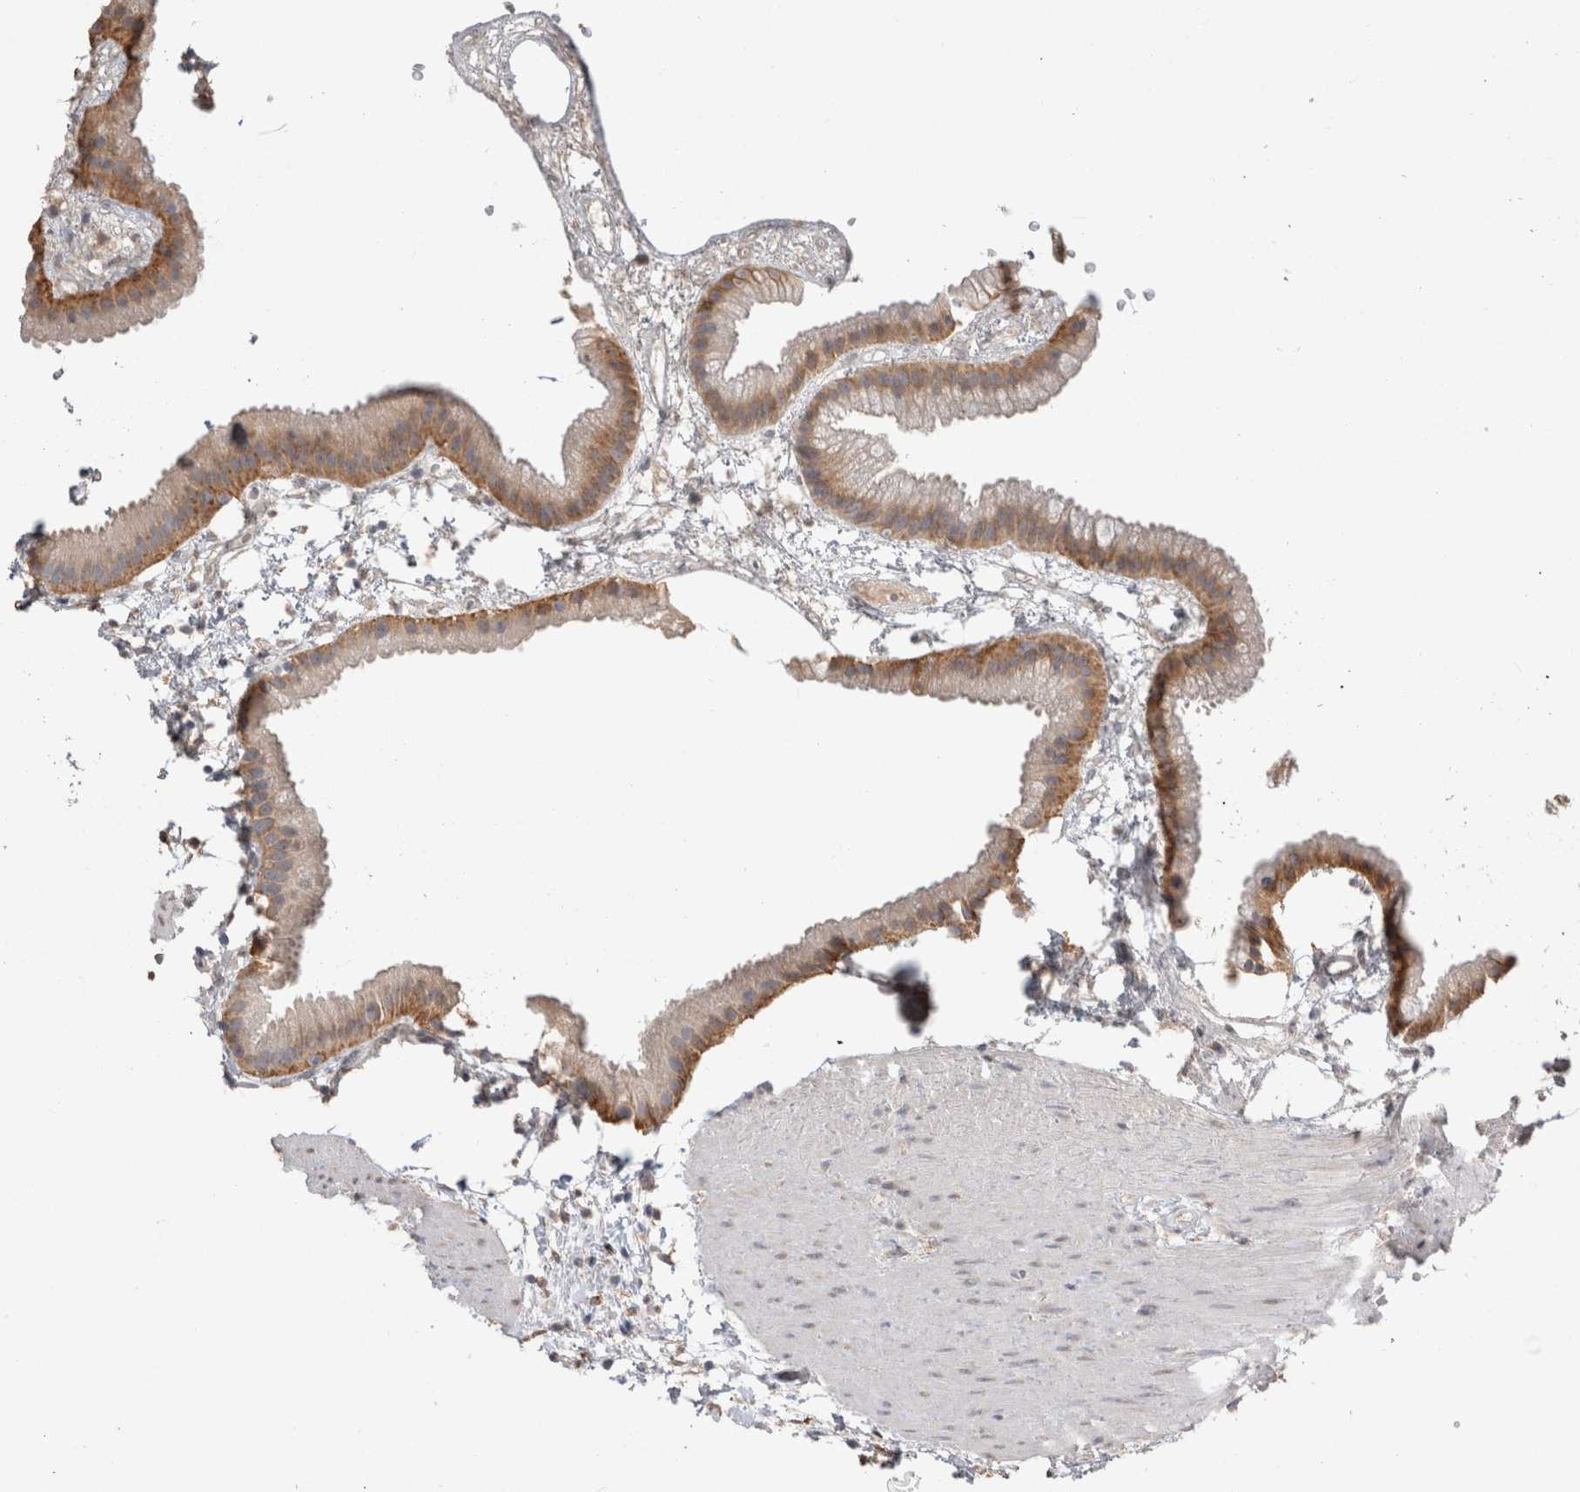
{"staining": {"intensity": "moderate", "quantity": ">75%", "location": "cytoplasmic/membranous"}, "tissue": "gallbladder", "cell_type": "Glandular cells", "image_type": "normal", "snomed": [{"axis": "morphology", "description": "Normal tissue, NOS"}, {"axis": "topography", "description": "Gallbladder"}], "caption": "Glandular cells demonstrate moderate cytoplasmic/membranous staining in about >75% of cells in unremarkable gallbladder.", "gene": "NAALADL2", "patient": {"sex": "female", "age": 64}}